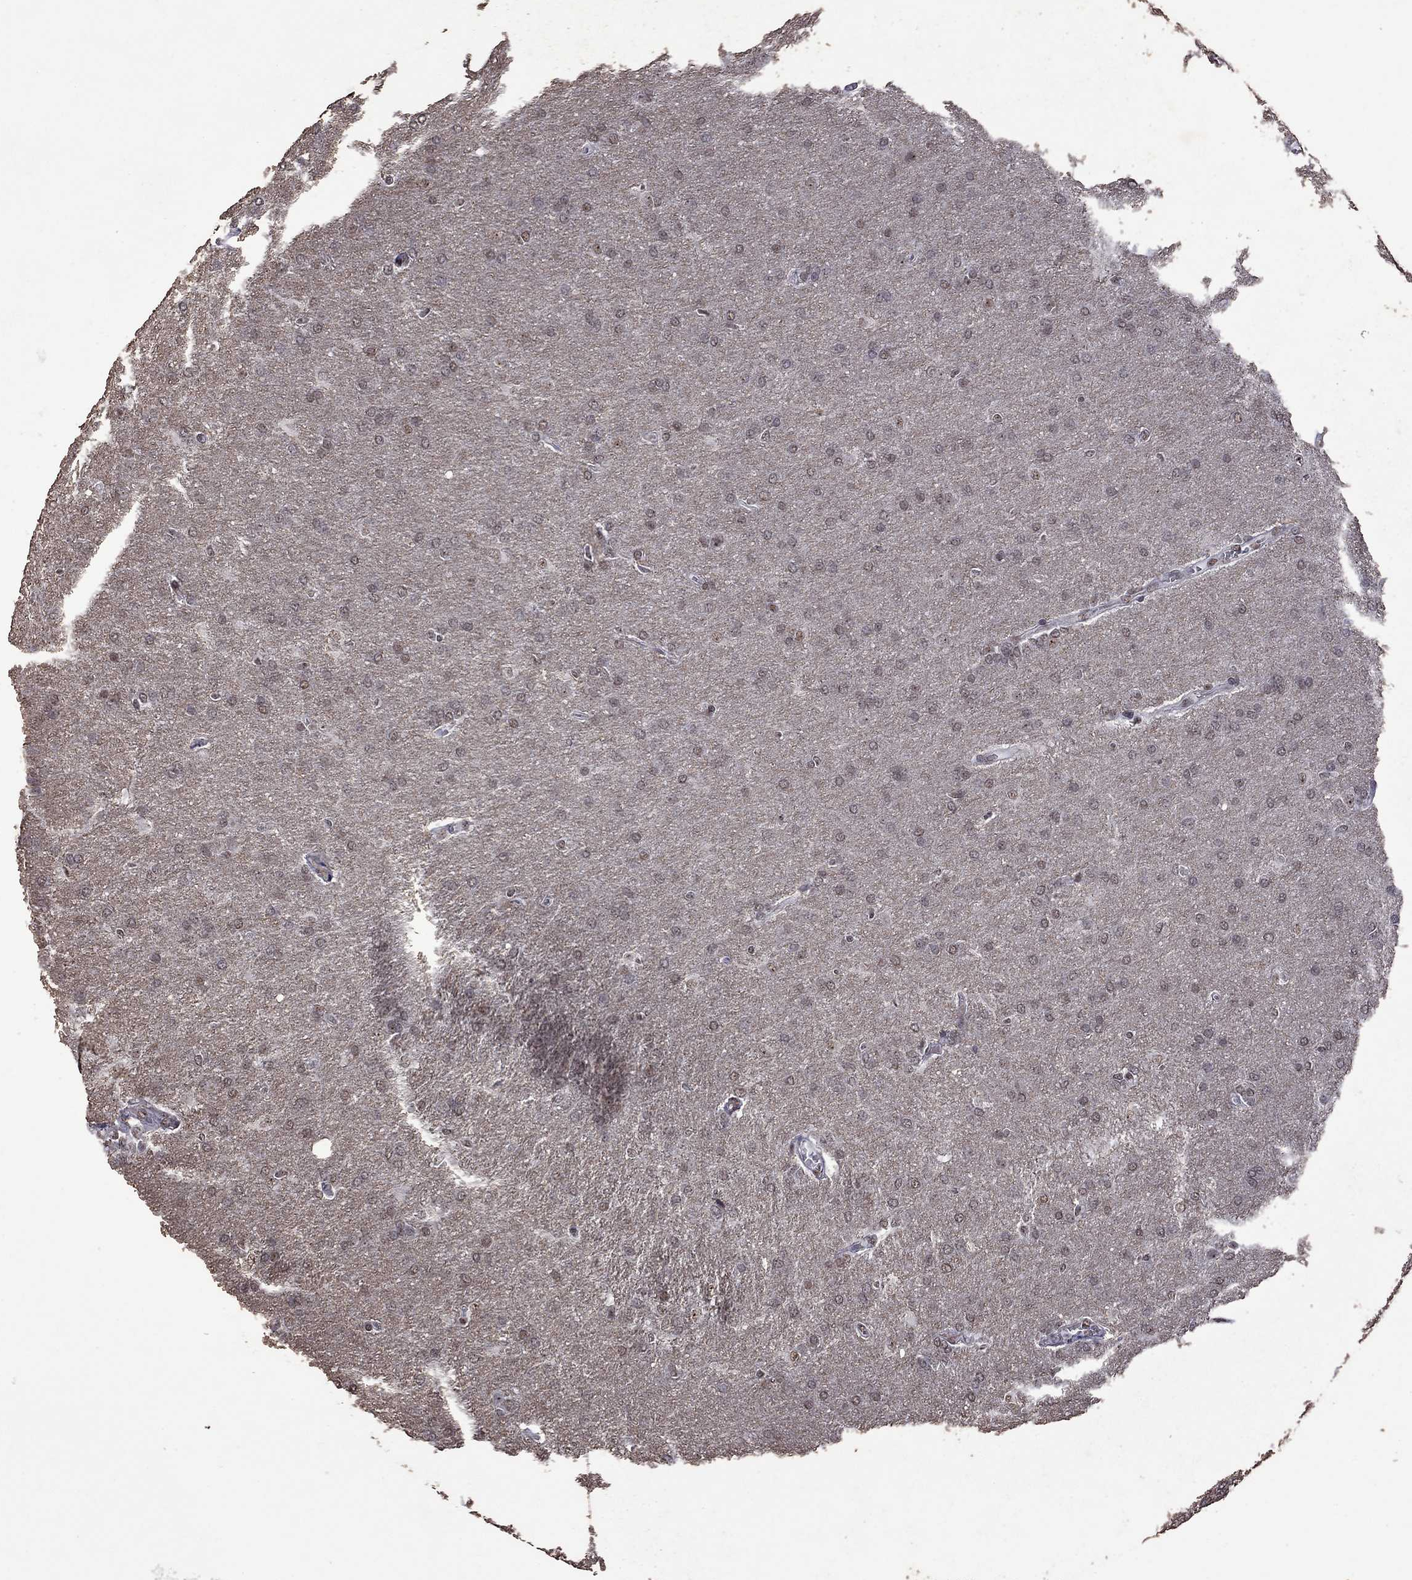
{"staining": {"intensity": "weak", "quantity": "<25%", "location": "nuclear"}, "tissue": "glioma", "cell_type": "Tumor cells", "image_type": "cancer", "snomed": [{"axis": "morphology", "description": "Glioma, malignant, Low grade"}, {"axis": "topography", "description": "Brain"}], "caption": "A high-resolution photomicrograph shows IHC staining of glioma, which demonstrates no significant expression in tumor cells. (DAB IHC with hematoxylin counter stain).", "gene": "SPOUT1", "patient": {"sex": "female", "age": 32}}